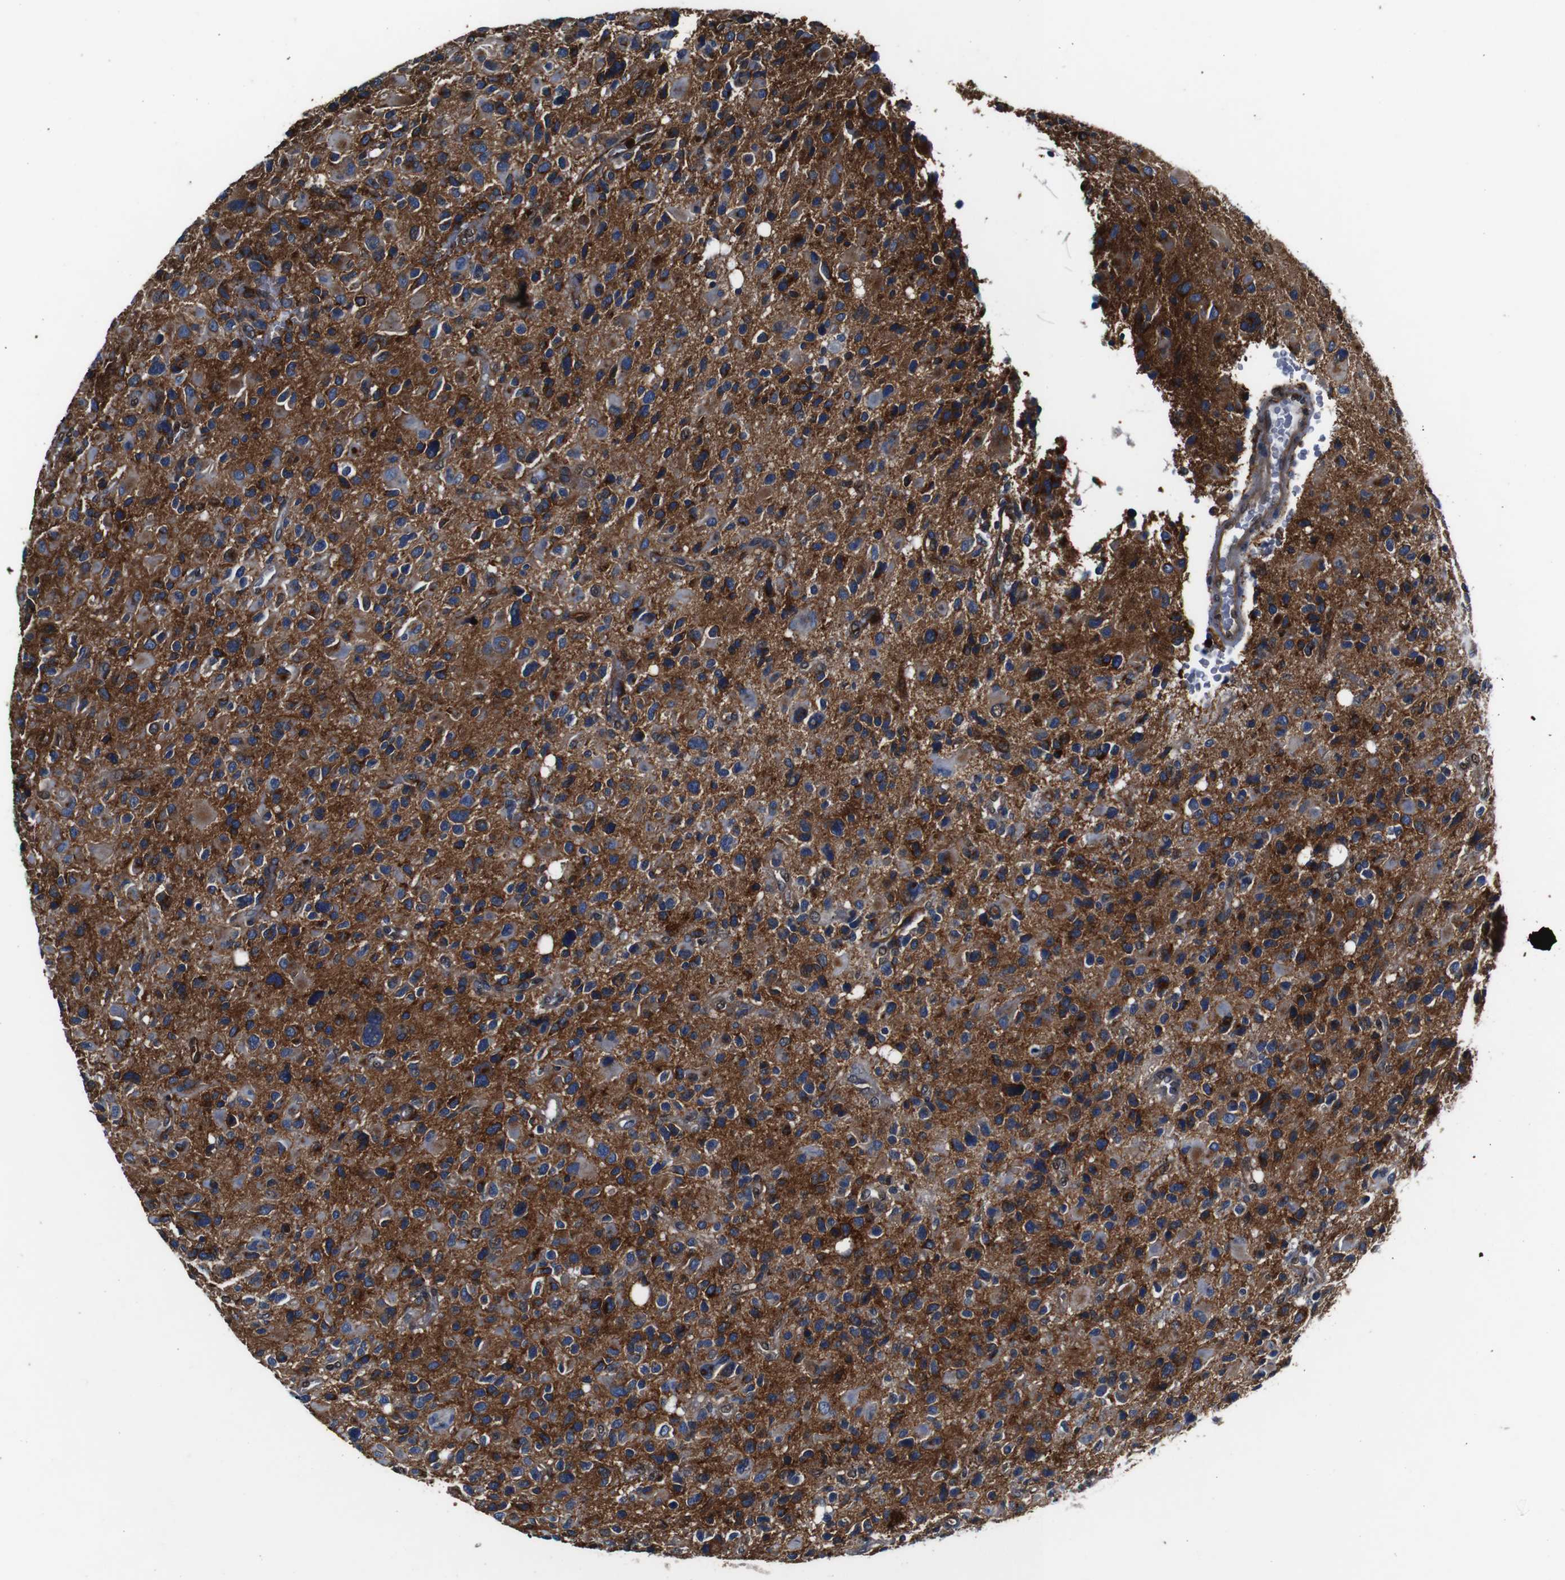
{"staining": {"intensity": "strong", "quantity": "<25%", "location": "cytoplasmic/membranous"}, "tissue": "glioma", "cell_type": "Tumor cells", "image_type": "cancer", "snomed": [{"axis": "morphology", "description": "Glioma, malignant, High grade"}, {"axis": "topography", "description": "Brain"}], "caption": "Protein staining of glioma tissue displays strong cytoplasmic/membranous staining in approximately <25% of tumor cells.", "gene": "ANXA1", "patient": {"sex": "male", "age": 48}}